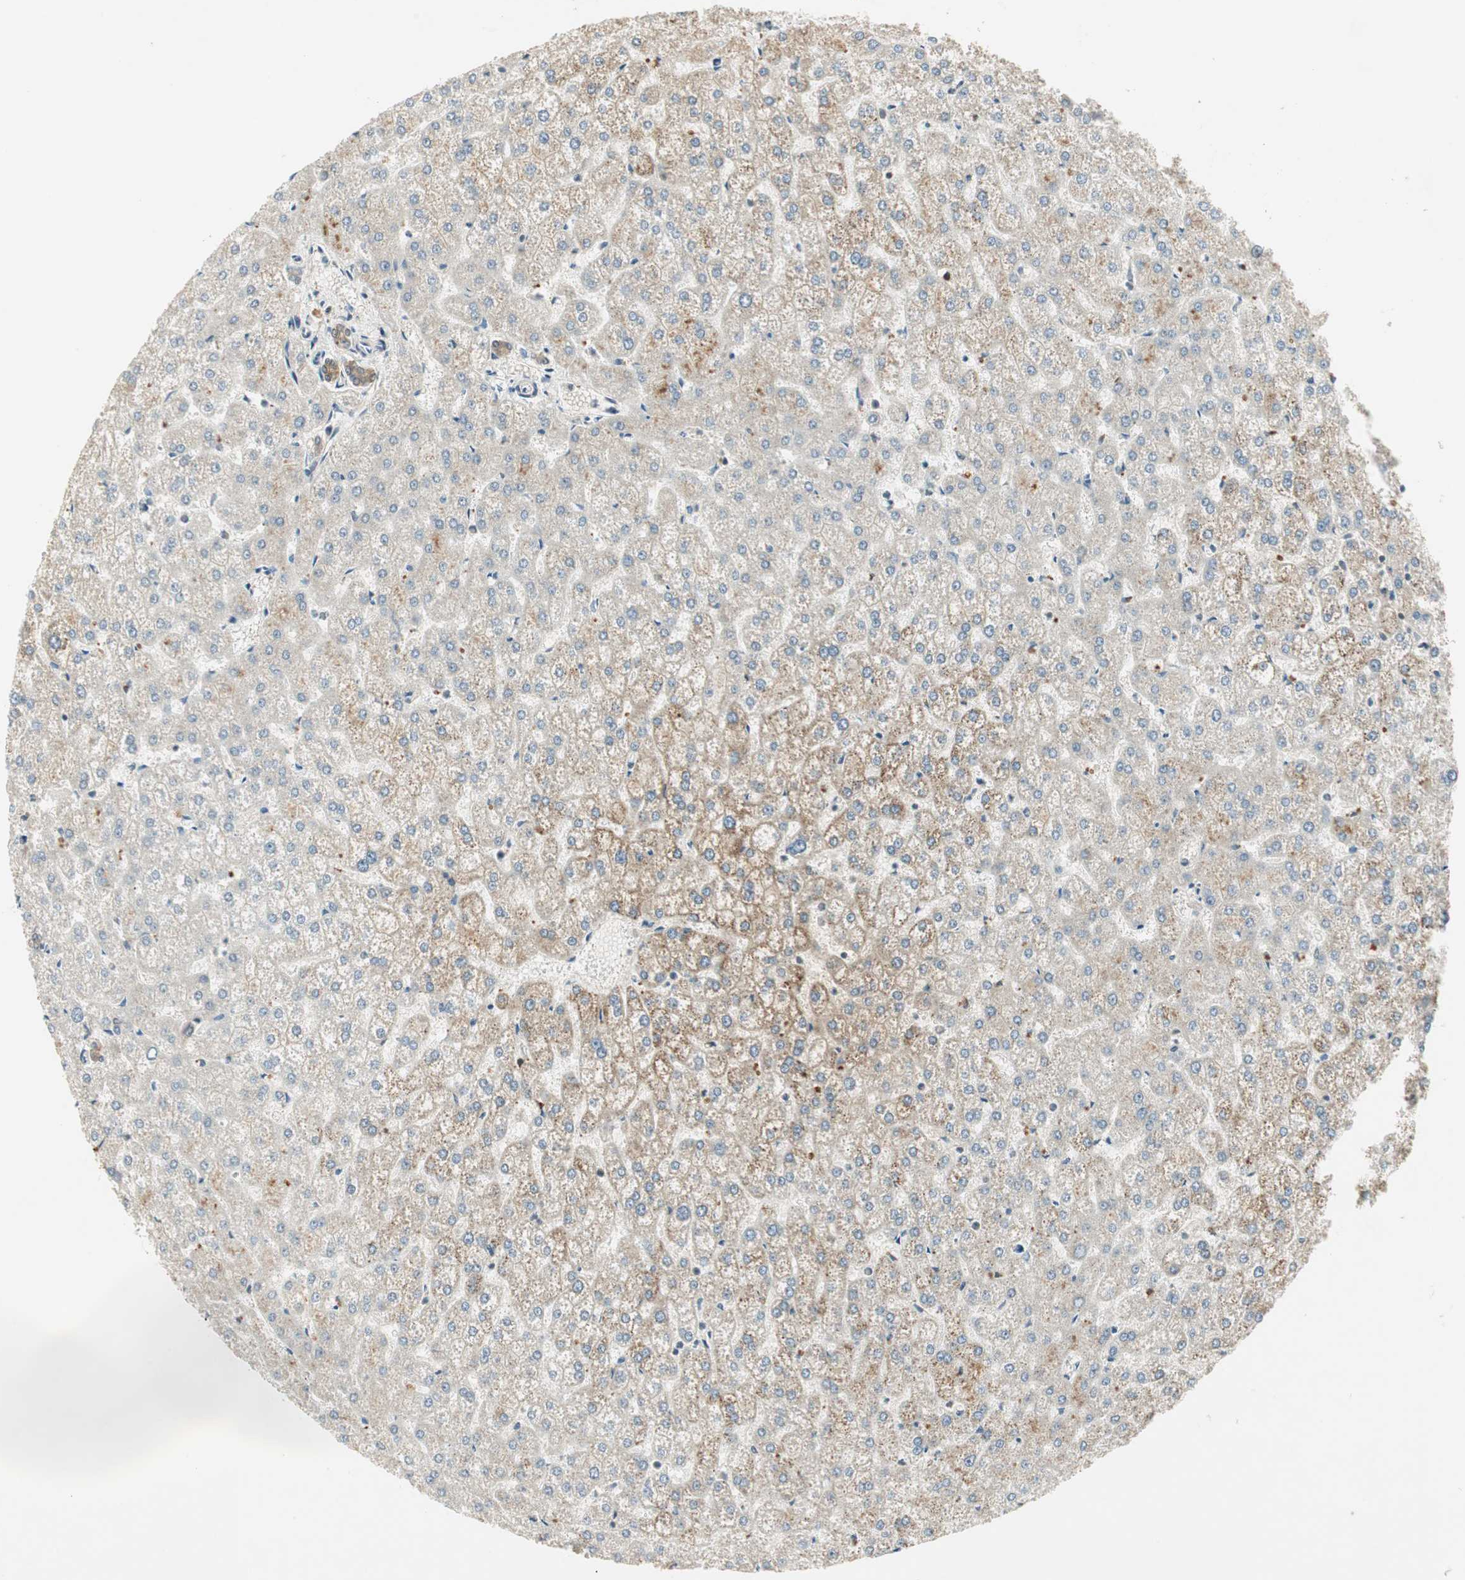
{"staining": {"intensity": "moderate", "quantity": ">75%", "location": "cytoplasmic/membranous"}, "tissue": "liver", "cell_type": "Cholangiocytes", "image_type": "normal", "snomed": [{"axis": "morphology", "description": "Normal tissue, NOS"}, {"axis": "topography", "description": "Liver"}], "caption": "Immunohistochemical staining of benign liver demonstrates >75% levels of moderate cytoplasmic/membranous protein staining in about >75% of cholangiocytes.", "gene": "USP2", "patient": {"sex": "female", "age": 32}}